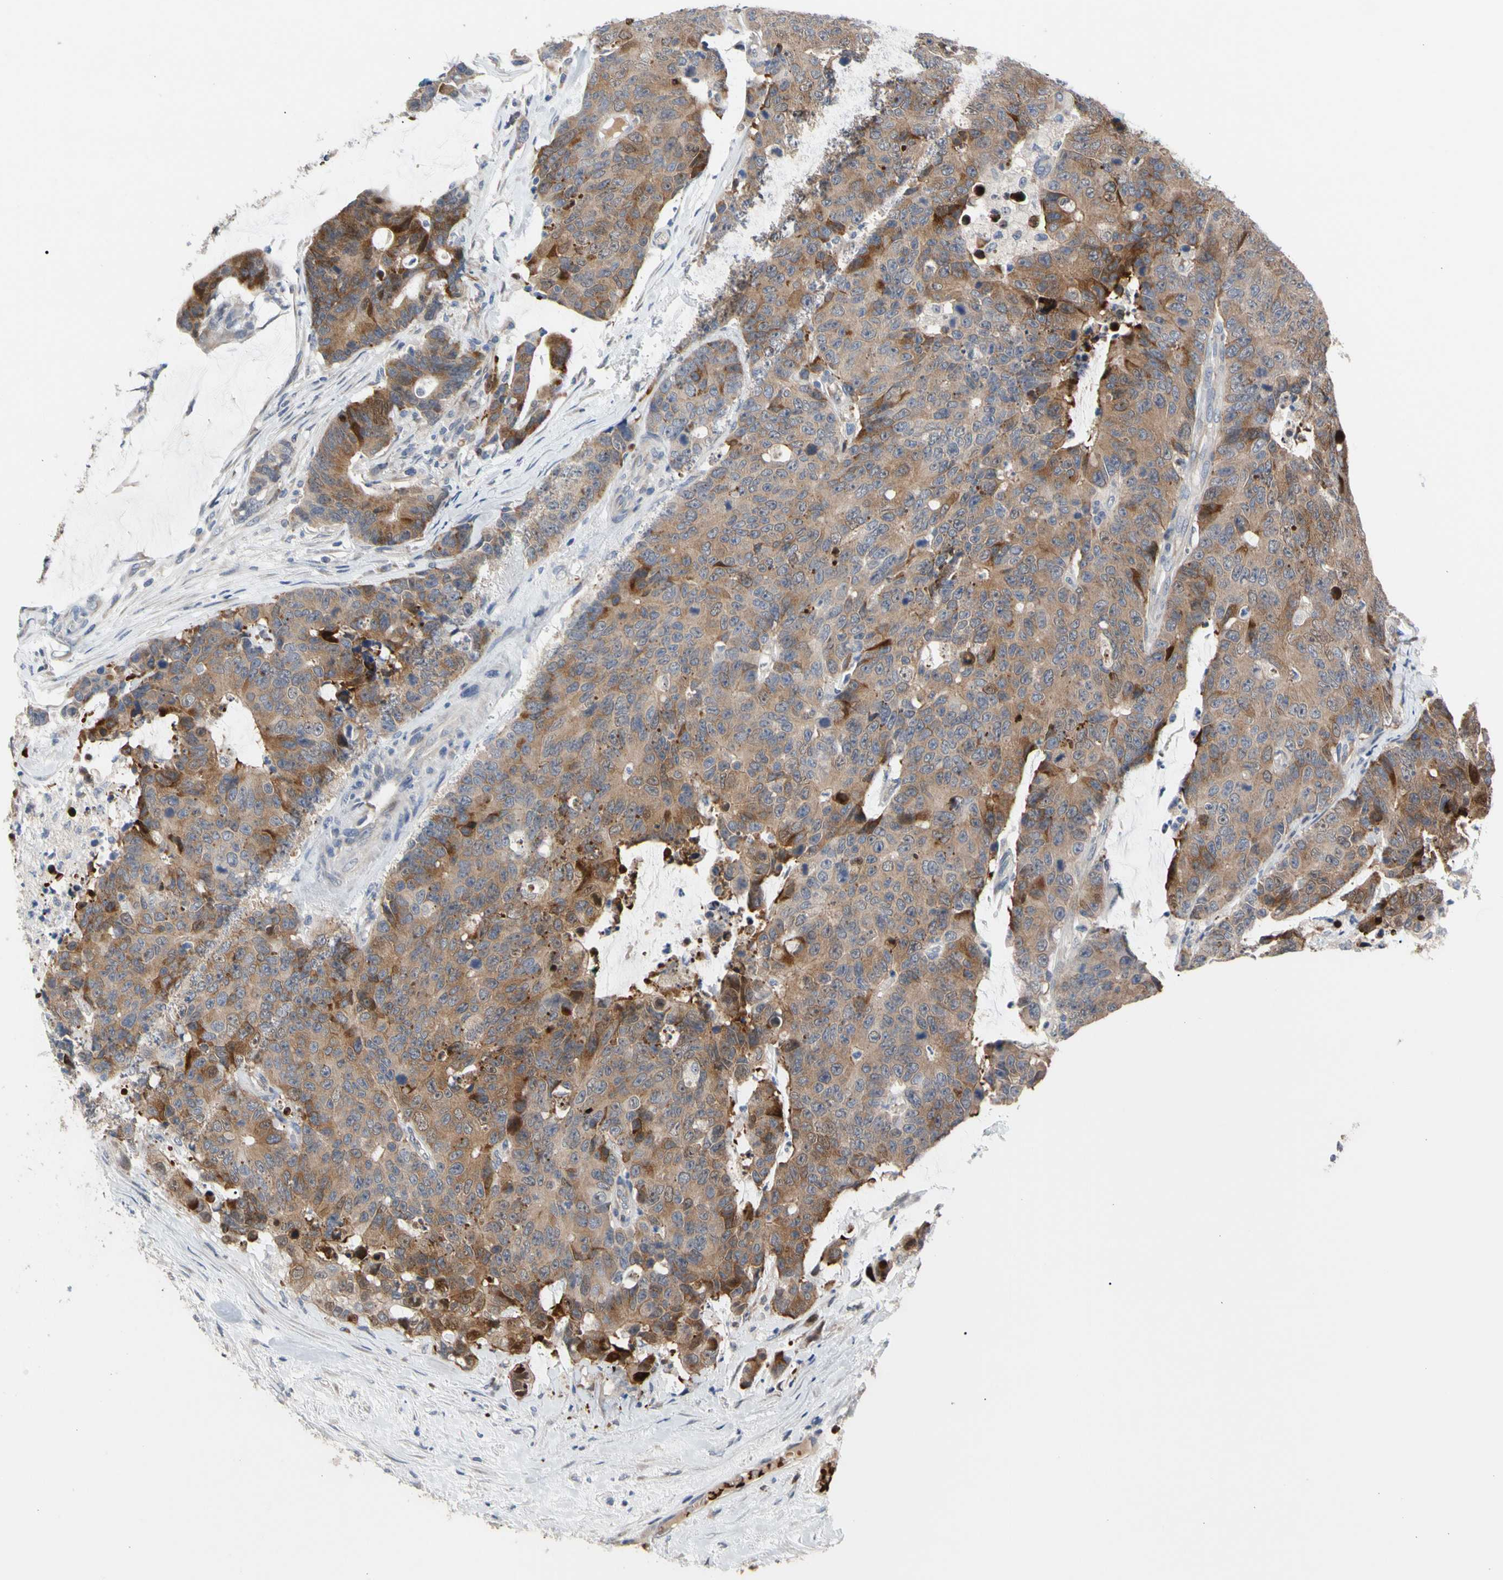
{"staining": {"intensity": "moderate", "quantity": ">75%", "location": "cytoplasmic/membranous"}, "tissue": "colorectal cancer", "cell_type": "Tumor cells", "image_type": "cancer", "snomed": [{"axis": "morphology", "description": "Adenocarcinoma, NOS"}, {"axis": "topography", "description": "Colon"}], "caption": "A photomicrograph of human colorectal cancer (adenocarcinoma) stained for a protein exhibits moderate cytoplasmic/membranous brown staining in tumor cells.", "gene": "HMGCR", "patient": {"sex": "female", "age": 86}}